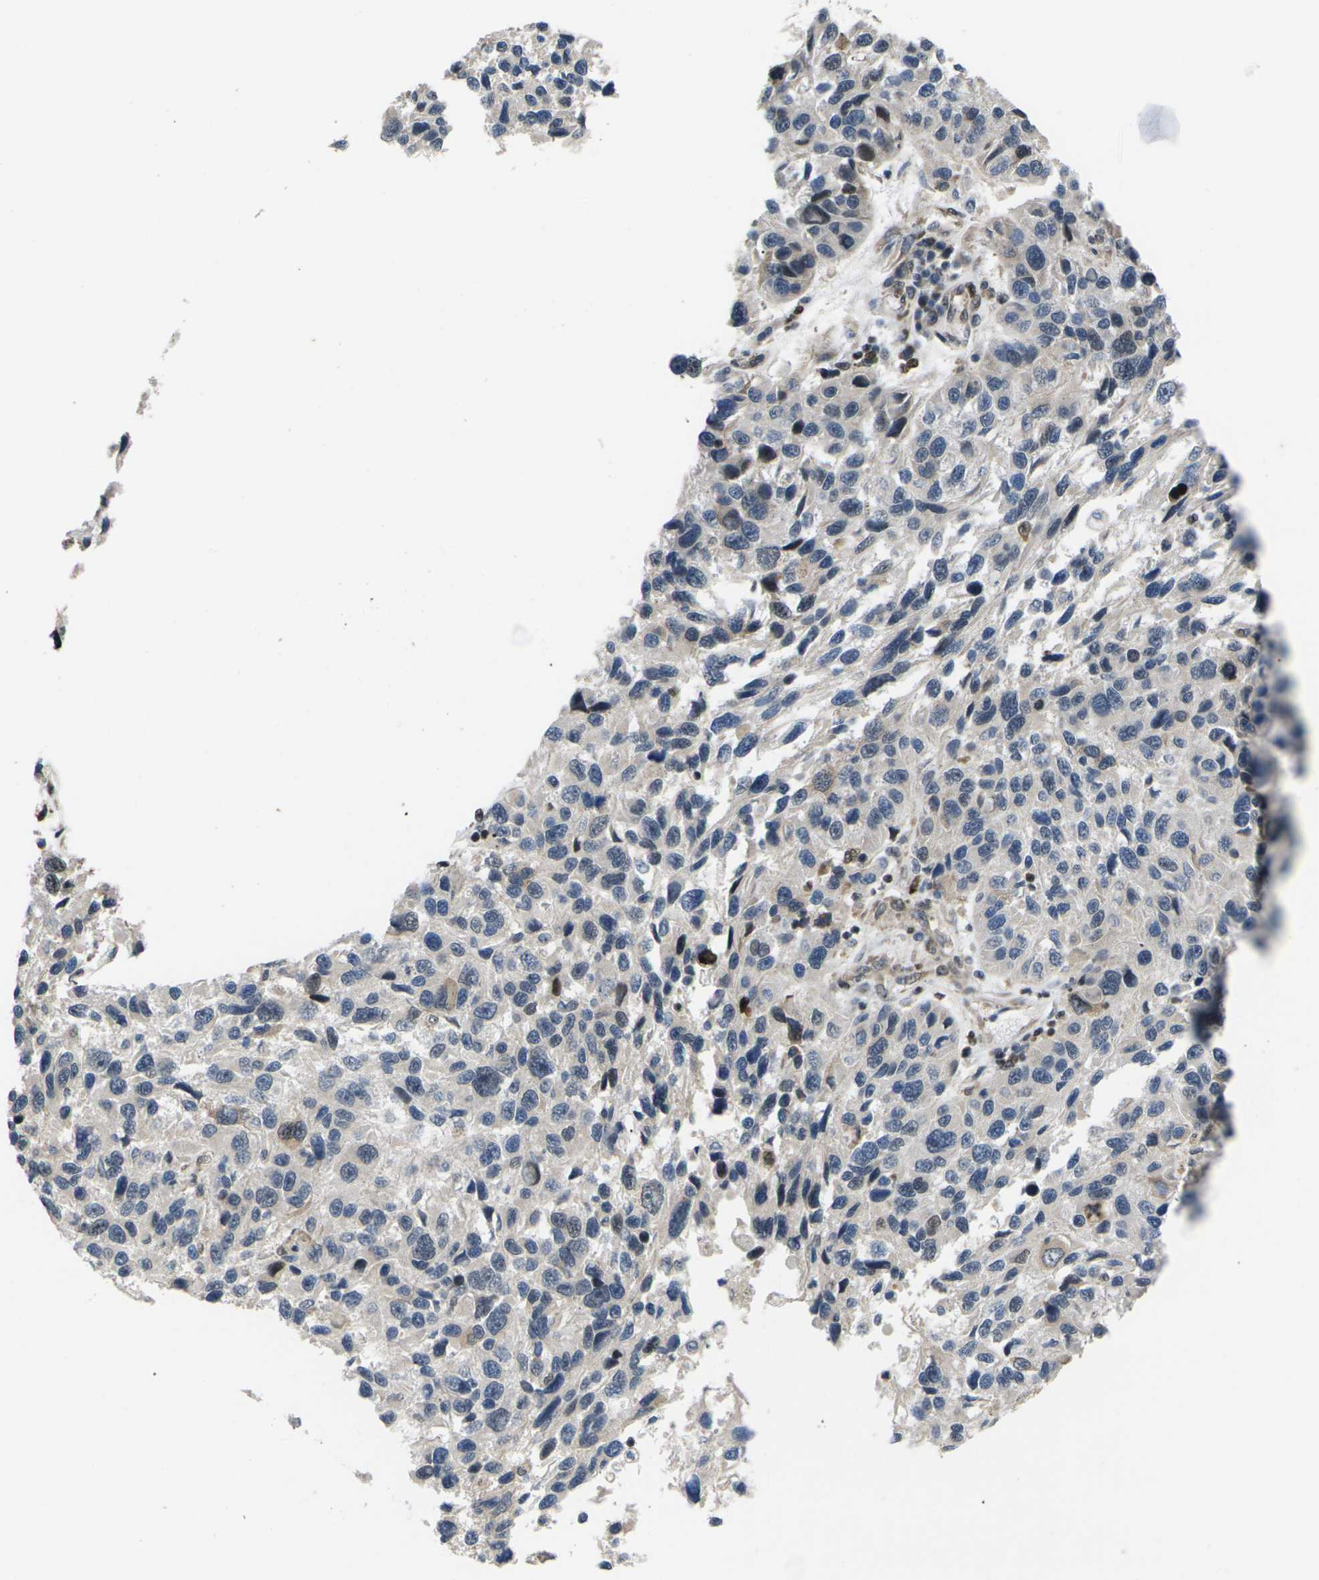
{"staining": {"intensity": "negative", "quantity": "none", "location": "none"}, "tissue": "melanoma", "cell_type": "Tumor cells", "image_type": "cancer", "snomed": [{"axis": "morphology", "description": "Malignant melanoma, NOS"}, {"axis": "topography", "description": "Skin"}], "caption": "DAB (3,3'-diaminobenzidine) immunohistochemical staining of melanoma displays no significant expression in tumor cells. (DAB (3,3'-diaminobenzidine) immunohistochemistry visualized using brightfield microscopy, high magnification).", "gene": "RPS6KA3", "patient": {"sex": "male", "age": 53}}